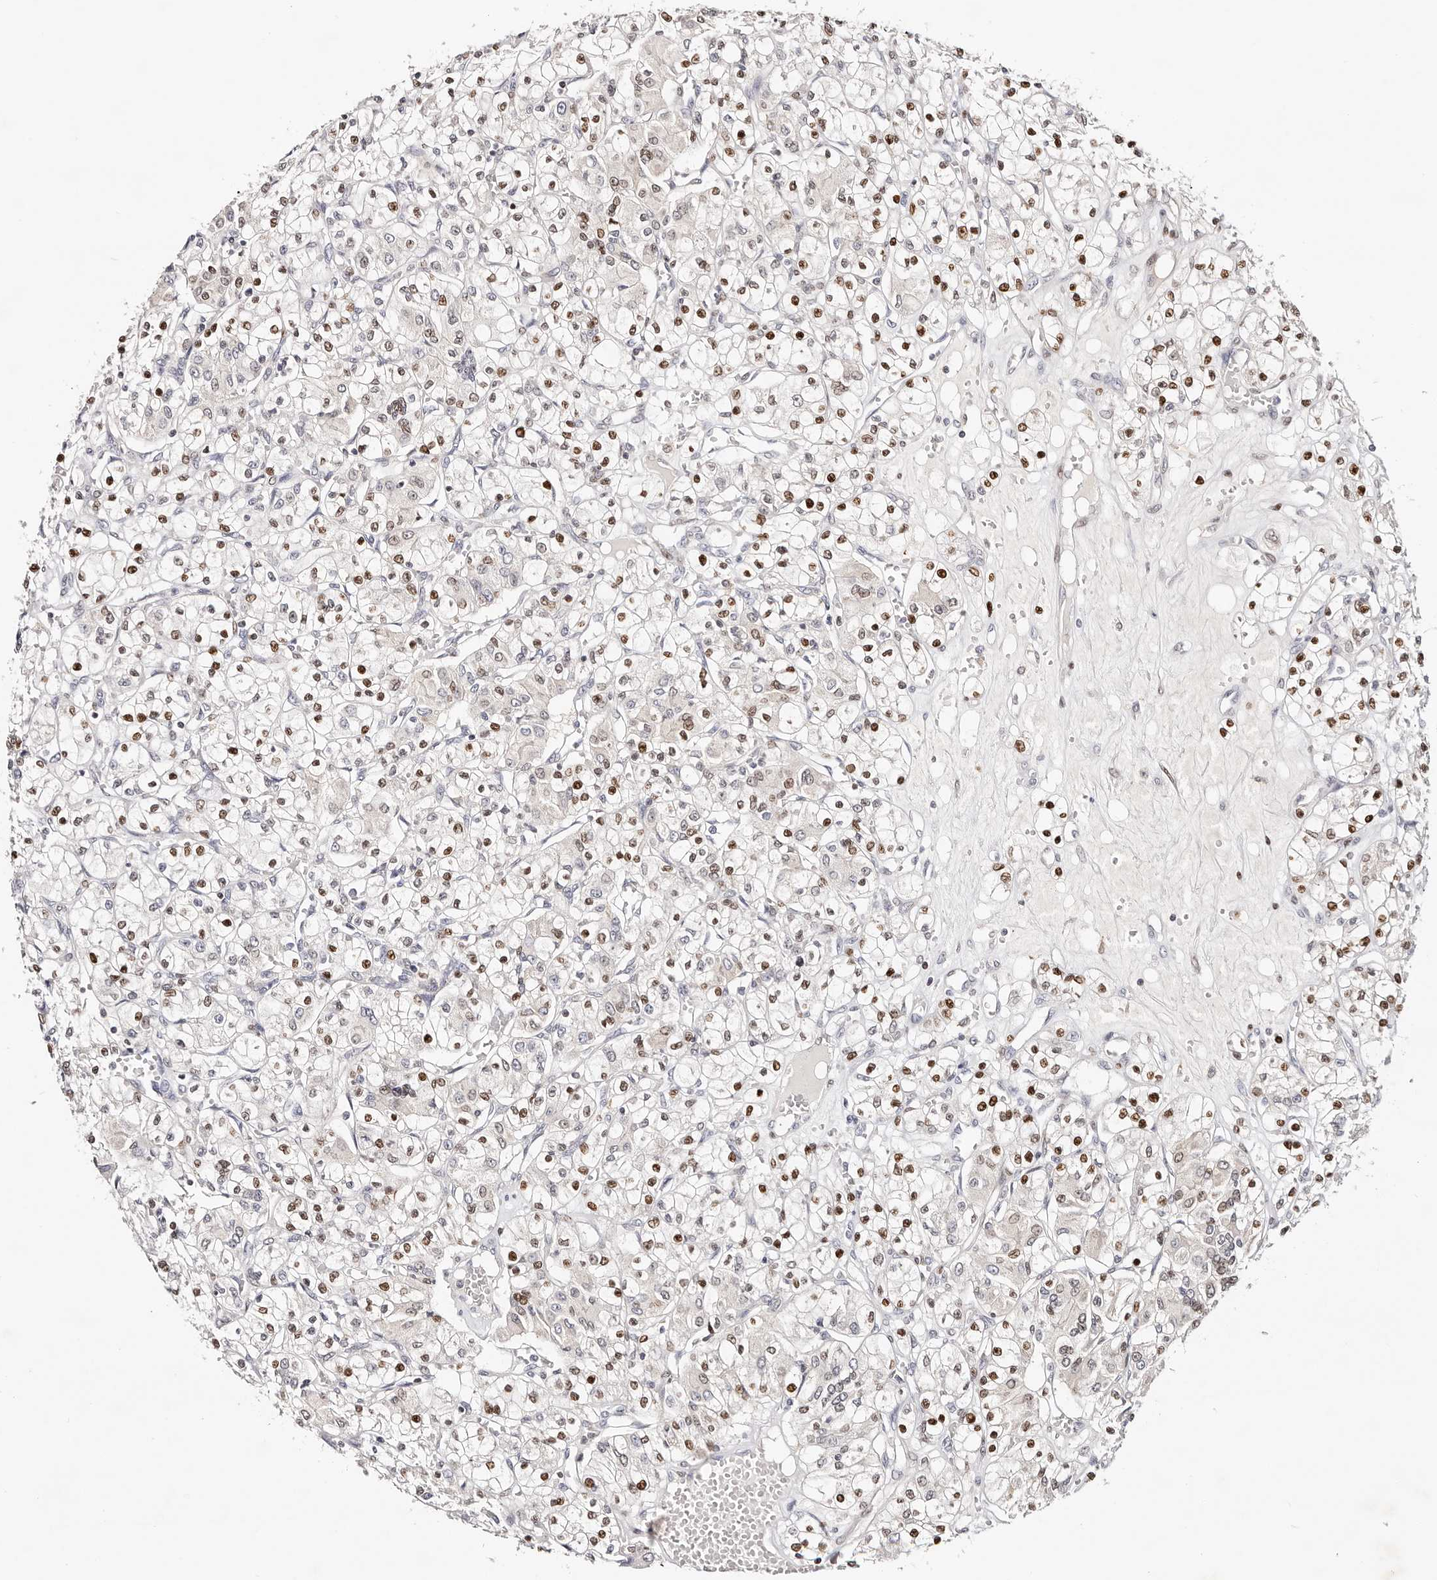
{"staining": {"intensity": "moderate", "quantity": "25%-75%", "location": "nuclear"}, "tissue": "renal cancer", "cell_type": "Tumor cells", "image_type": "cancer", "snomed": [{"axis": "morphology", "description": "Adenocarcinoma, NOS"}, {"axis": "topography", "description": "Kidney"}], "caption": "Protein expression analysis of renal cancer (adenocarcinoma) shows moderate nuclear expression in approximately 25%-75% of tumor cells. Ihc stains the protein in brown and the nuclei are stained blue.", "gene": "IQGAP3", "patient": {"sex": "female", "age": 59}}